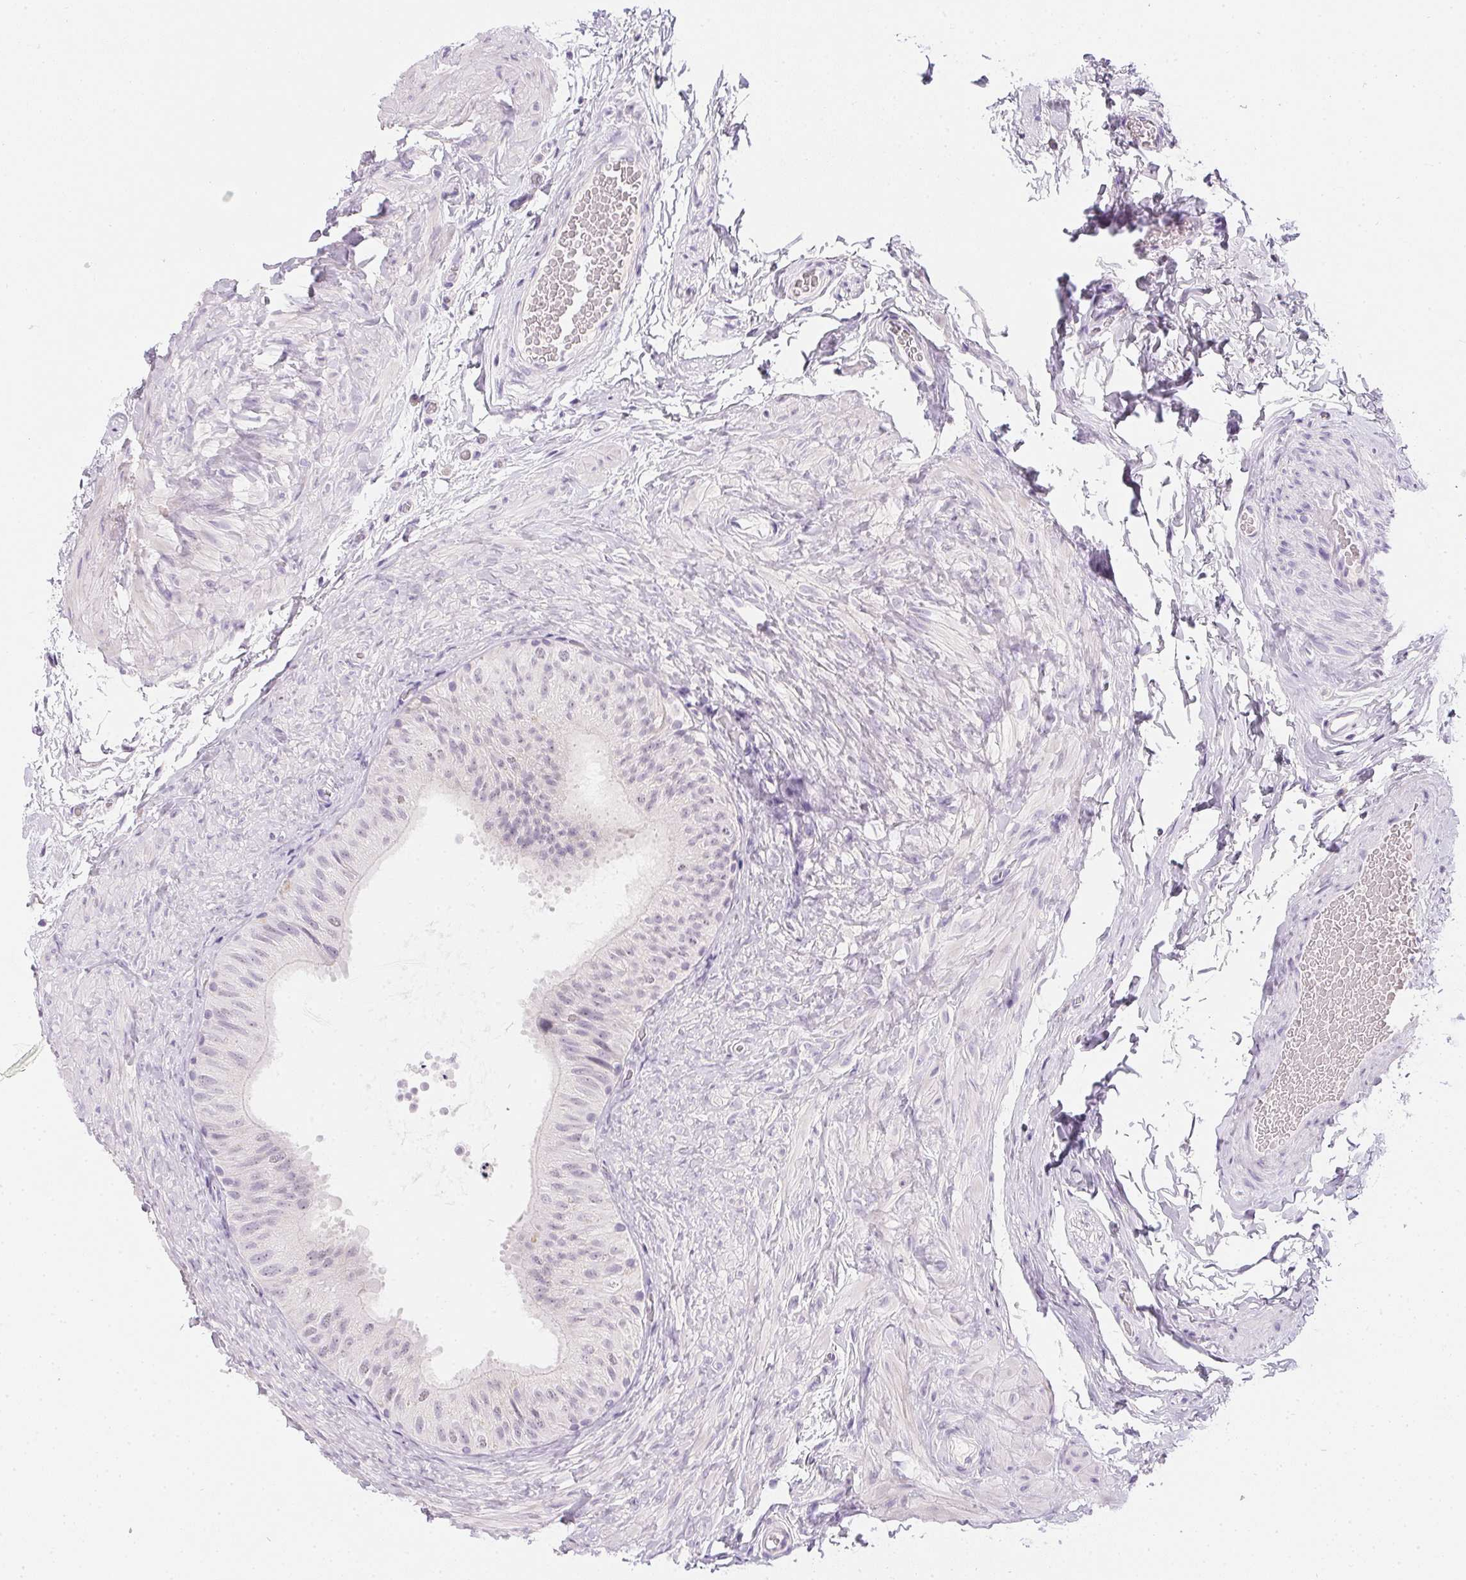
{"staining": {"intensity": "negative", "quantity": "none", "location": "none"}, "tissue": "epididymis", "cell_type": "Glandular cells", "image_type": "normal", "snomed": [{"axis": "morphology", "description": "Normal tissue, NOS"}, {"axis": "topography", "description": "Epididymis, spermatic cord, NOS"}, {"axis": "topography", "description": "Epididymis"}], "caption": "Glandular cells are negative for brown protein staining in unremarkable epididymis. (Brightfield microscopy of DAB (3,3'-diaminobenzidine) IHC at high magnification).", "gene": "PPY", "patient": {"sex": "male", "age": 31}}